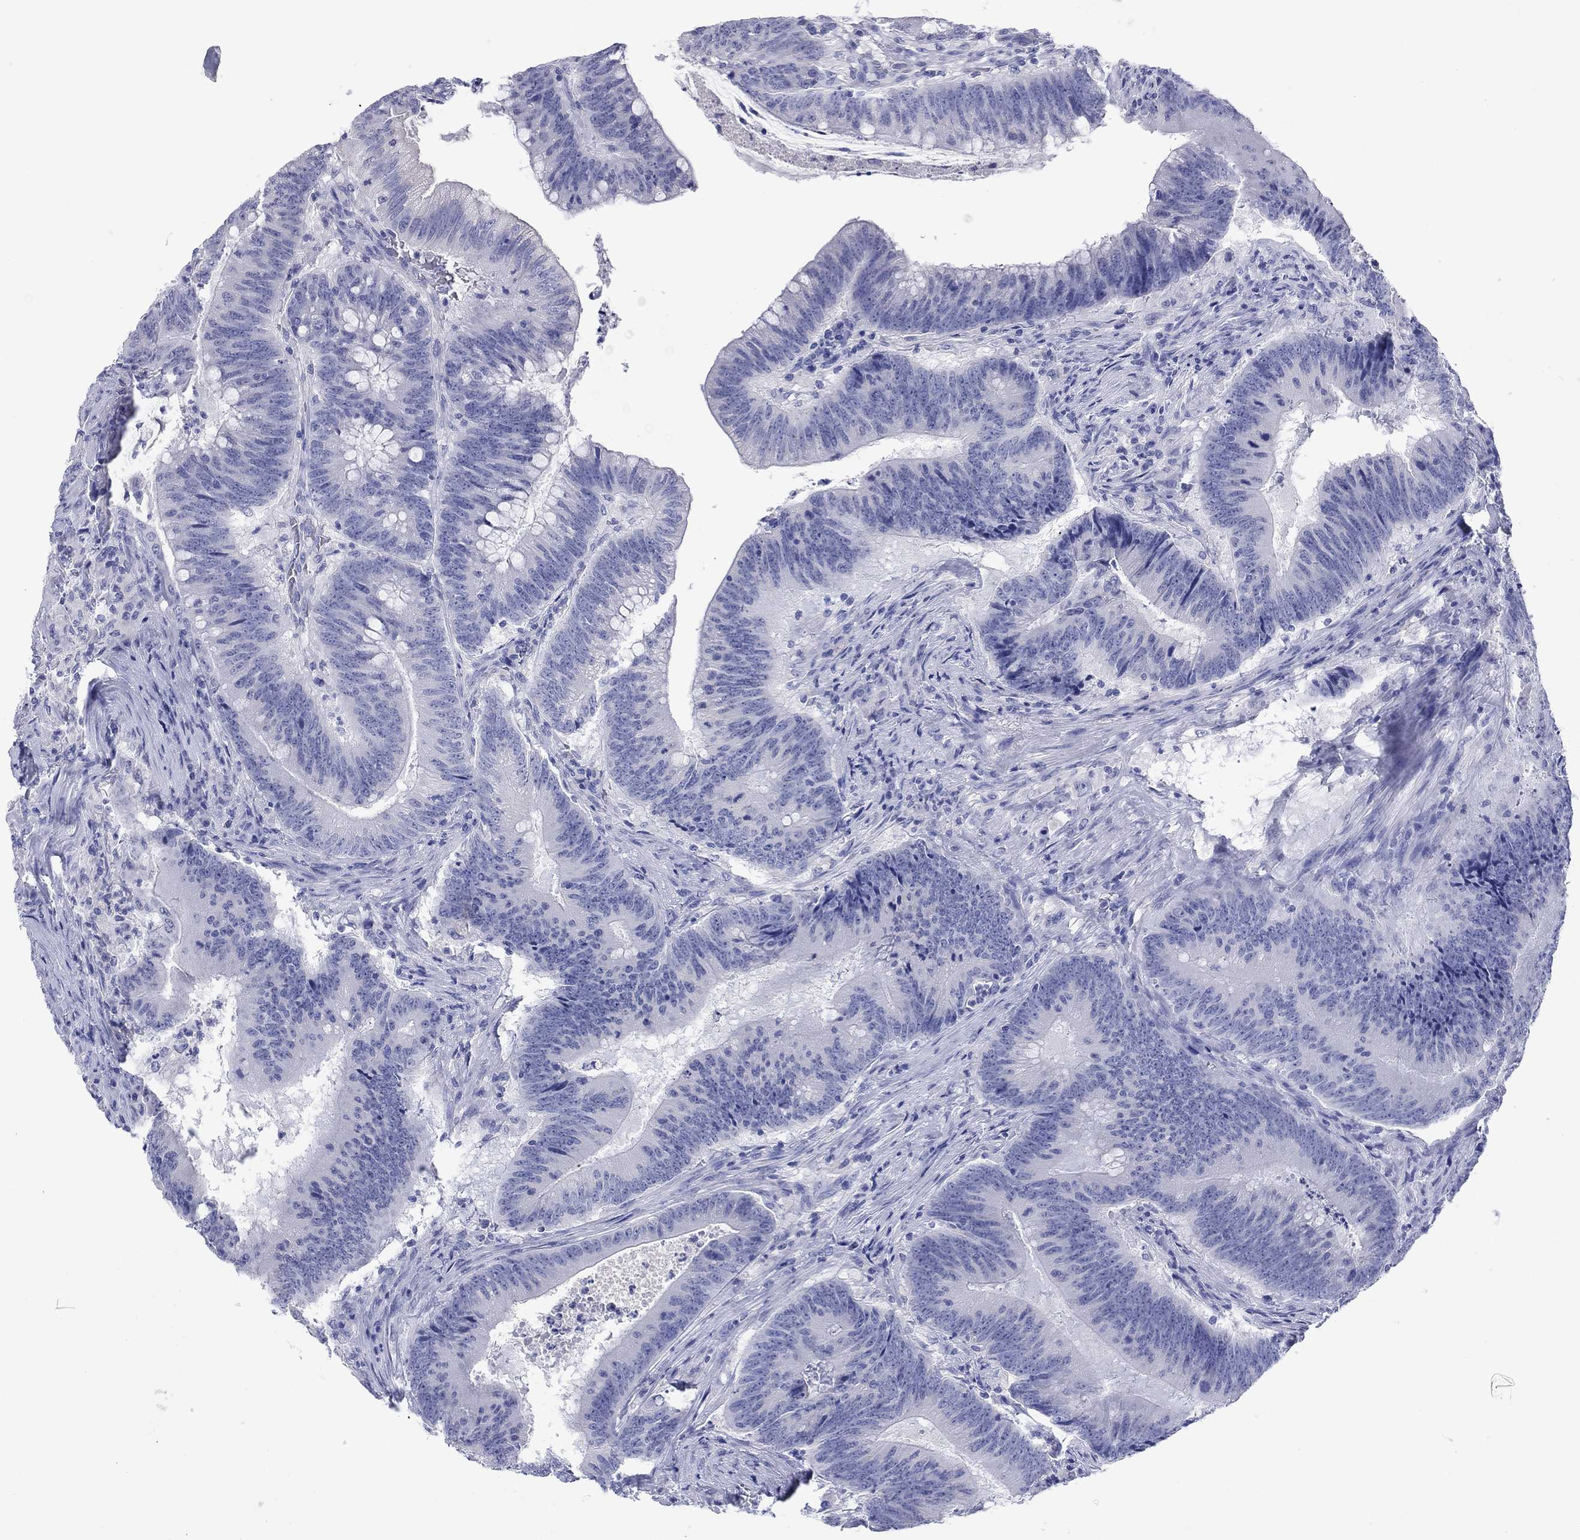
{"staining": {"intensity": "negative", "quantity": "none", "location": "none"}, "tissue": "colorectal cancer", "cell_type": "Tumor cells", "image_type": "cancer", "snomed": [{"axis": "morphology", "description": "Adenocarcinoma, NOS"}, {"axis": "topography", "description": "Colon"}], "caption": "Tumor cells show no significant protein expression in colorectal cancer (adenocarcinoma).", "gene": "ERICH3", "patient": {"sex": "female", "age": 87}}